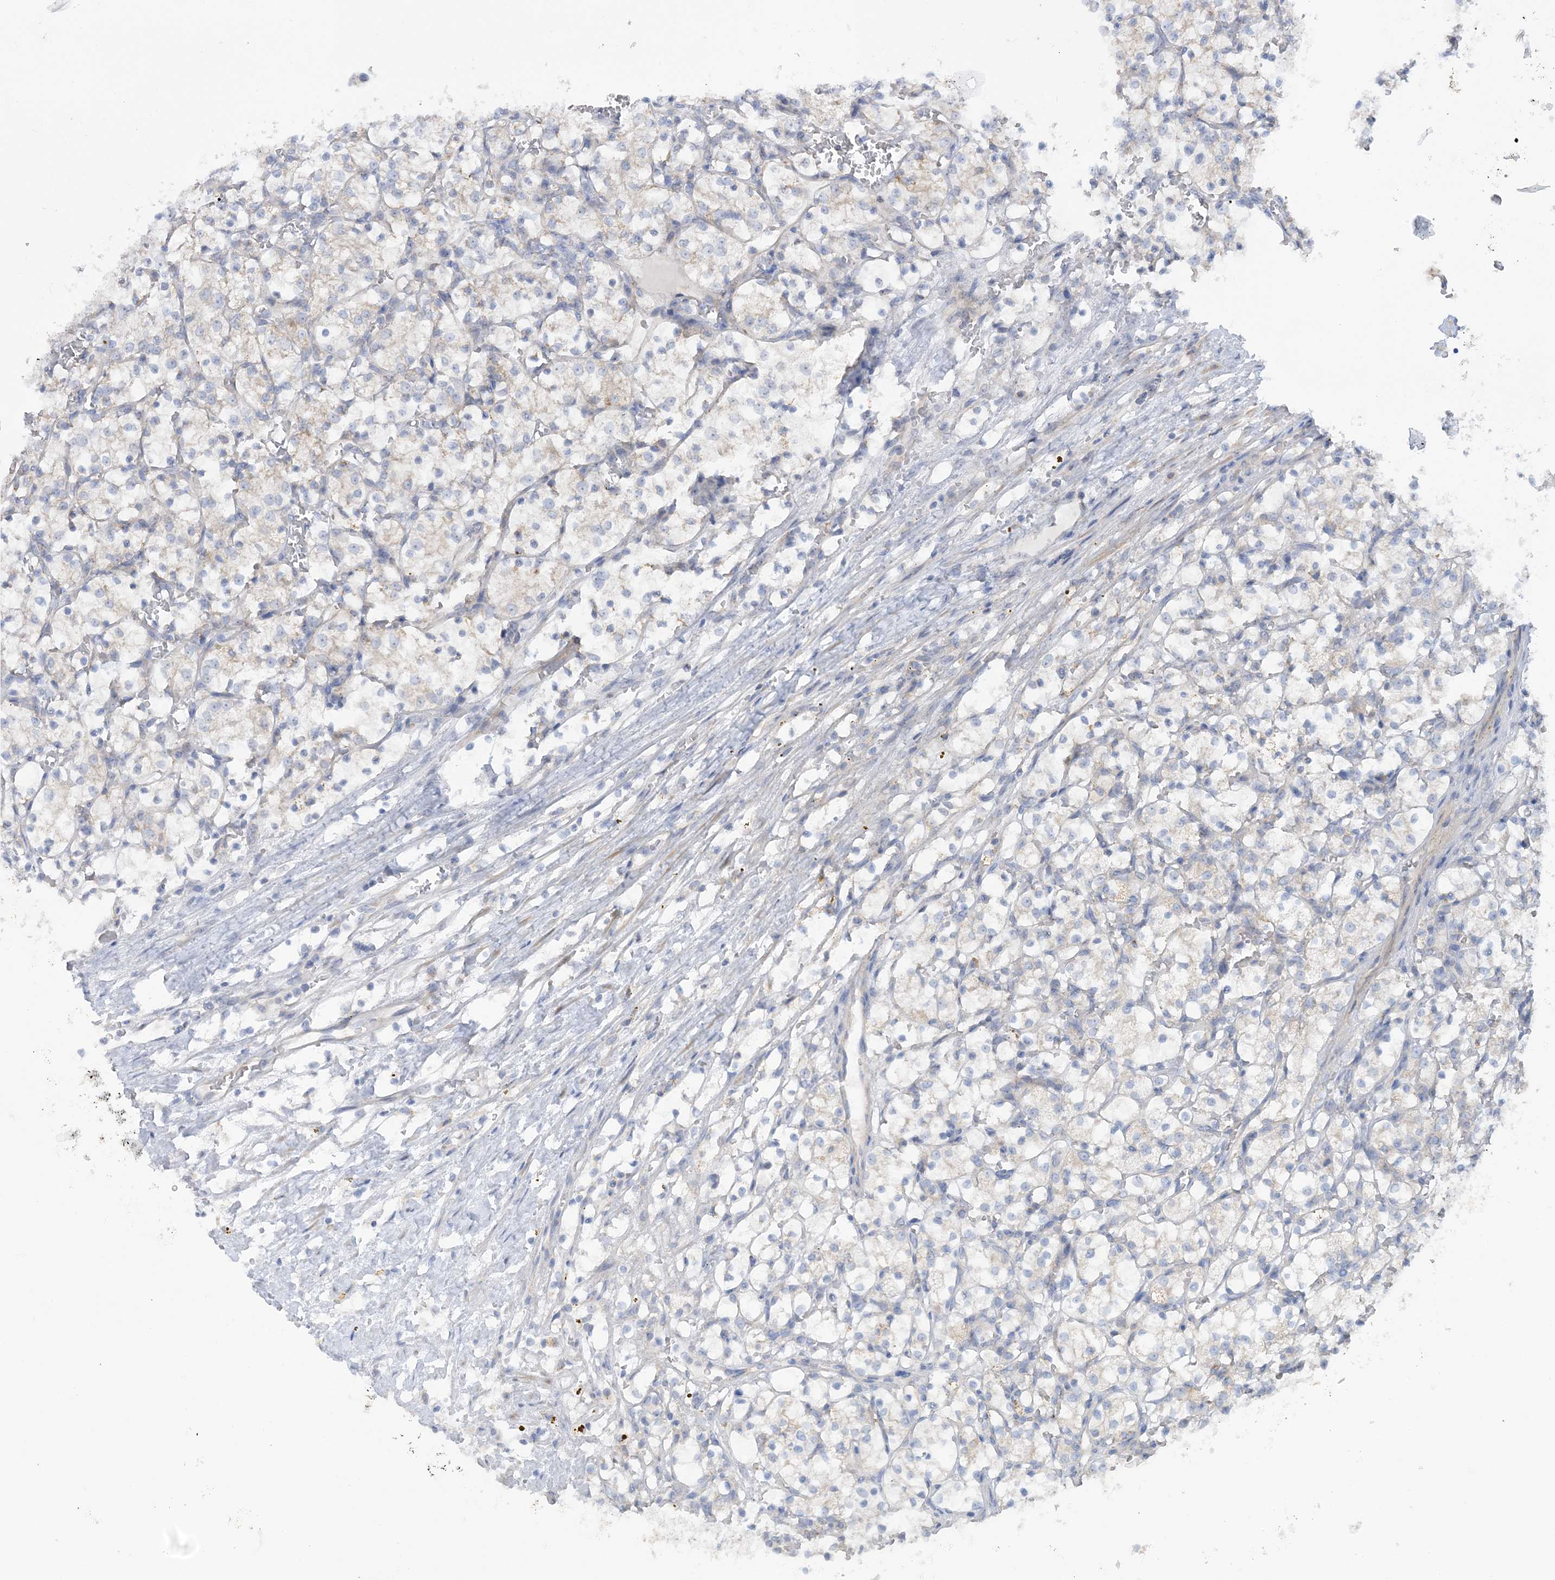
{"staining": {"intensity": "negative", "quantity": "none", "location": "none"}, "tissue": "renal cancer", "cell_type": "Tumor cells", "image_type": "cancer", "snomed": [{"axis": "morphology", "description": "Adenocarcinoma, NOS"}, {"axis": "topography", "description": "Kidney"}], "caption": "The image reveals no significant positivity in tumor cells of renal adenocarcinoma.", "gene": "MMADHC", "patient": {"sex": "female", "age": 69}}